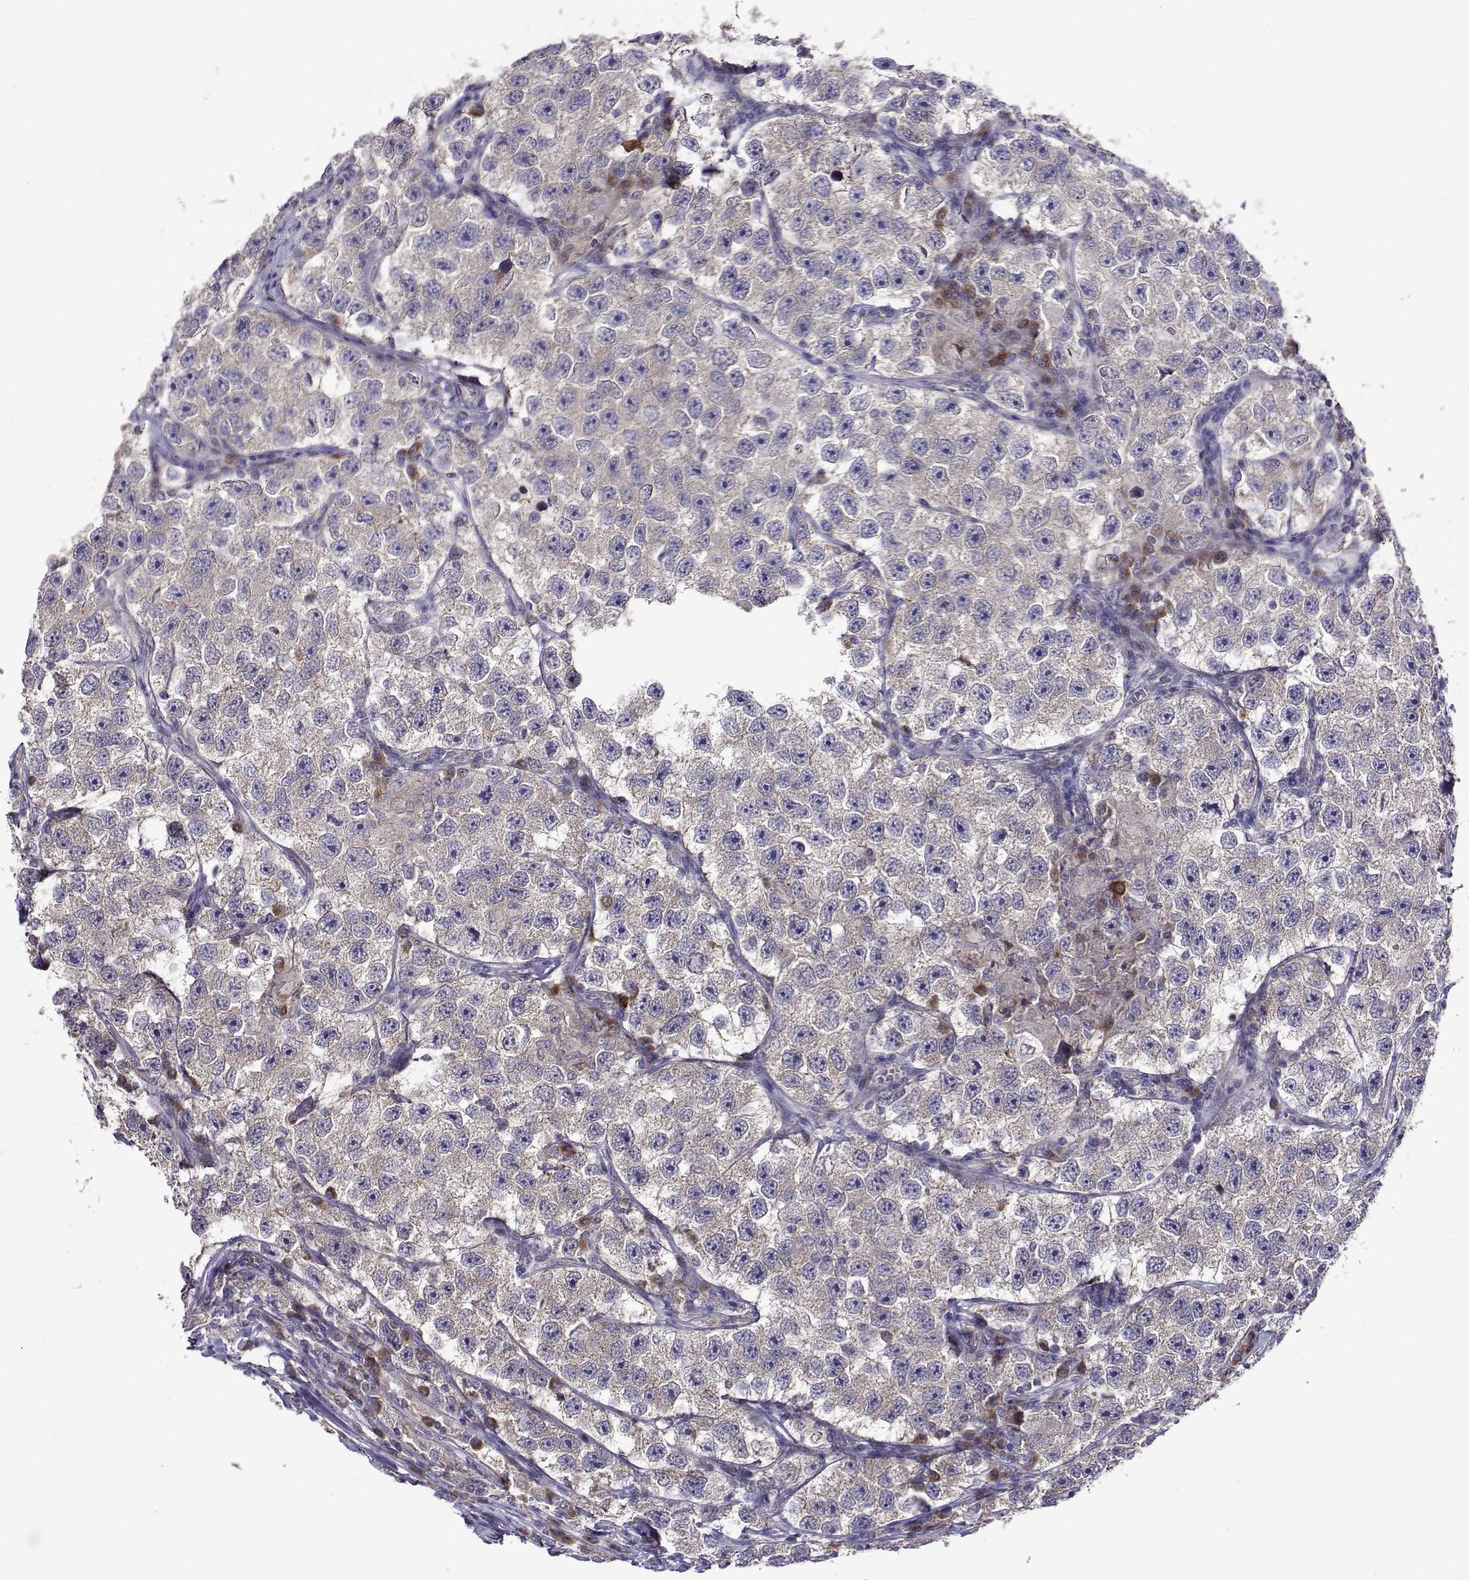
{"staining": {"intensity": "negative", "quantity": "none", "location": "none"}, "tissue": "testis cancer", "cell_type": "Tumor cells", "image_type": "cancer", "snomed": [{"axis": "morphology", "description": "Seminoma, NOS"}, {"axis": "topography", "description": "Testis"}], "caption": "Photomicrograph shows no protein expression in tumor cells of testis cancer tissue. The staining was performed using DAB (3,3'-diaminobenzidine) to visualize the protein expression in brown, while the nuclei were stained in blue with hematoxylin (Magnification: 20x).", "gene": "TARBP2", "patient": {"sex": "male", "age": 26}}